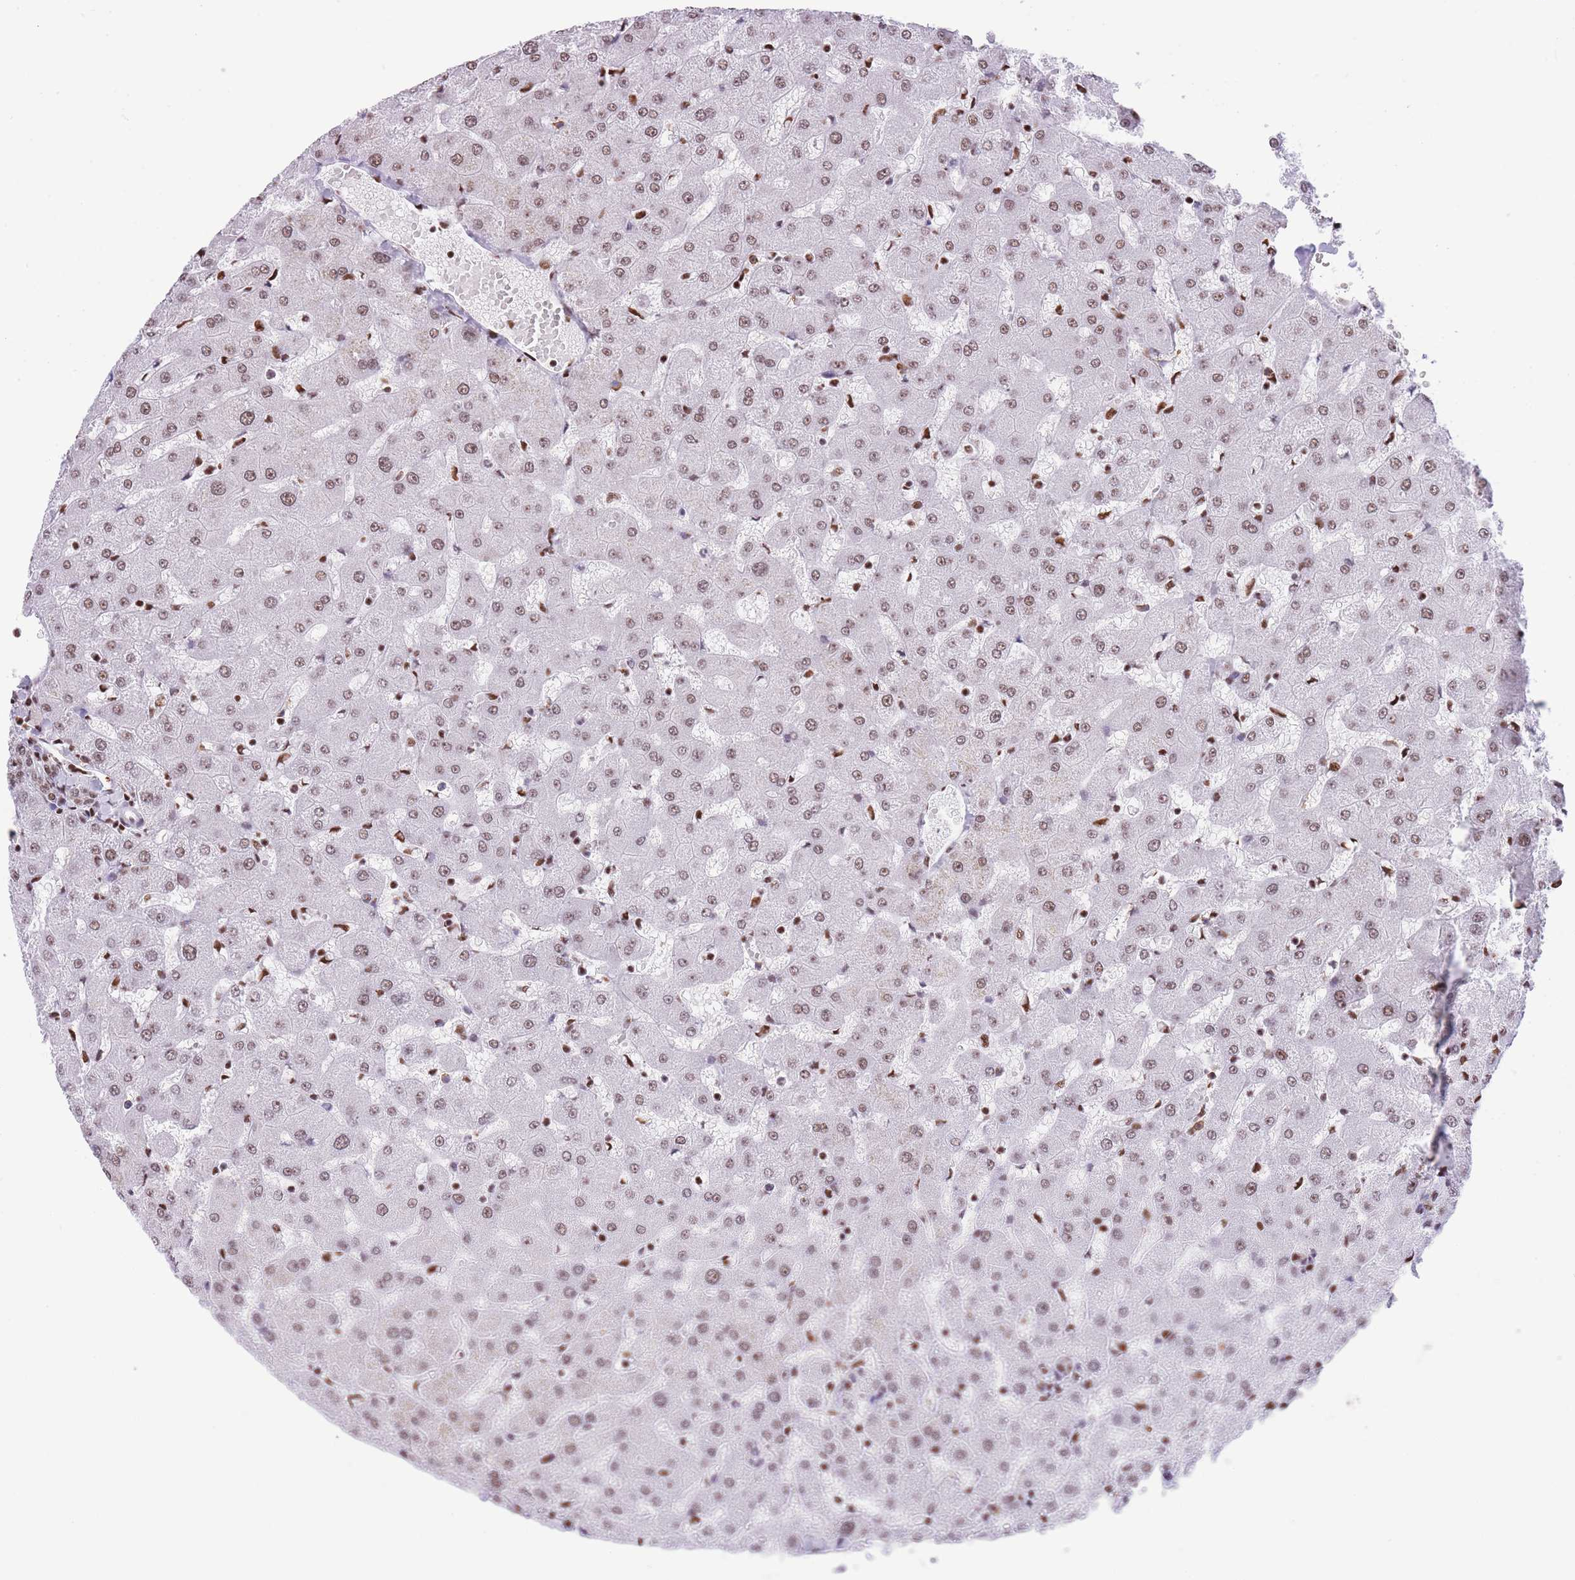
{"staining": {"intensity": "moderate", "quantity": ">75%", "location": "nuclear"}, "tissue": "liver", "cell_type": "Cholangiocytes", "image_type": "normal", "snomed": [{"axis": "morphology", "description": "Normal tissue, NOS"}, {"axis": "topography", "description": "Liver"}], "caption": "High-magnification brightfield microscopy of normal liver stained with DAB (brown) and counterstained with hematoxylin (blue). cholangiocytes exhibit moderate nuclear expression is appreciated in approximately>75% of cells.", "gene": "EVC2", "patient": {"sex": "female", "age": 63}}